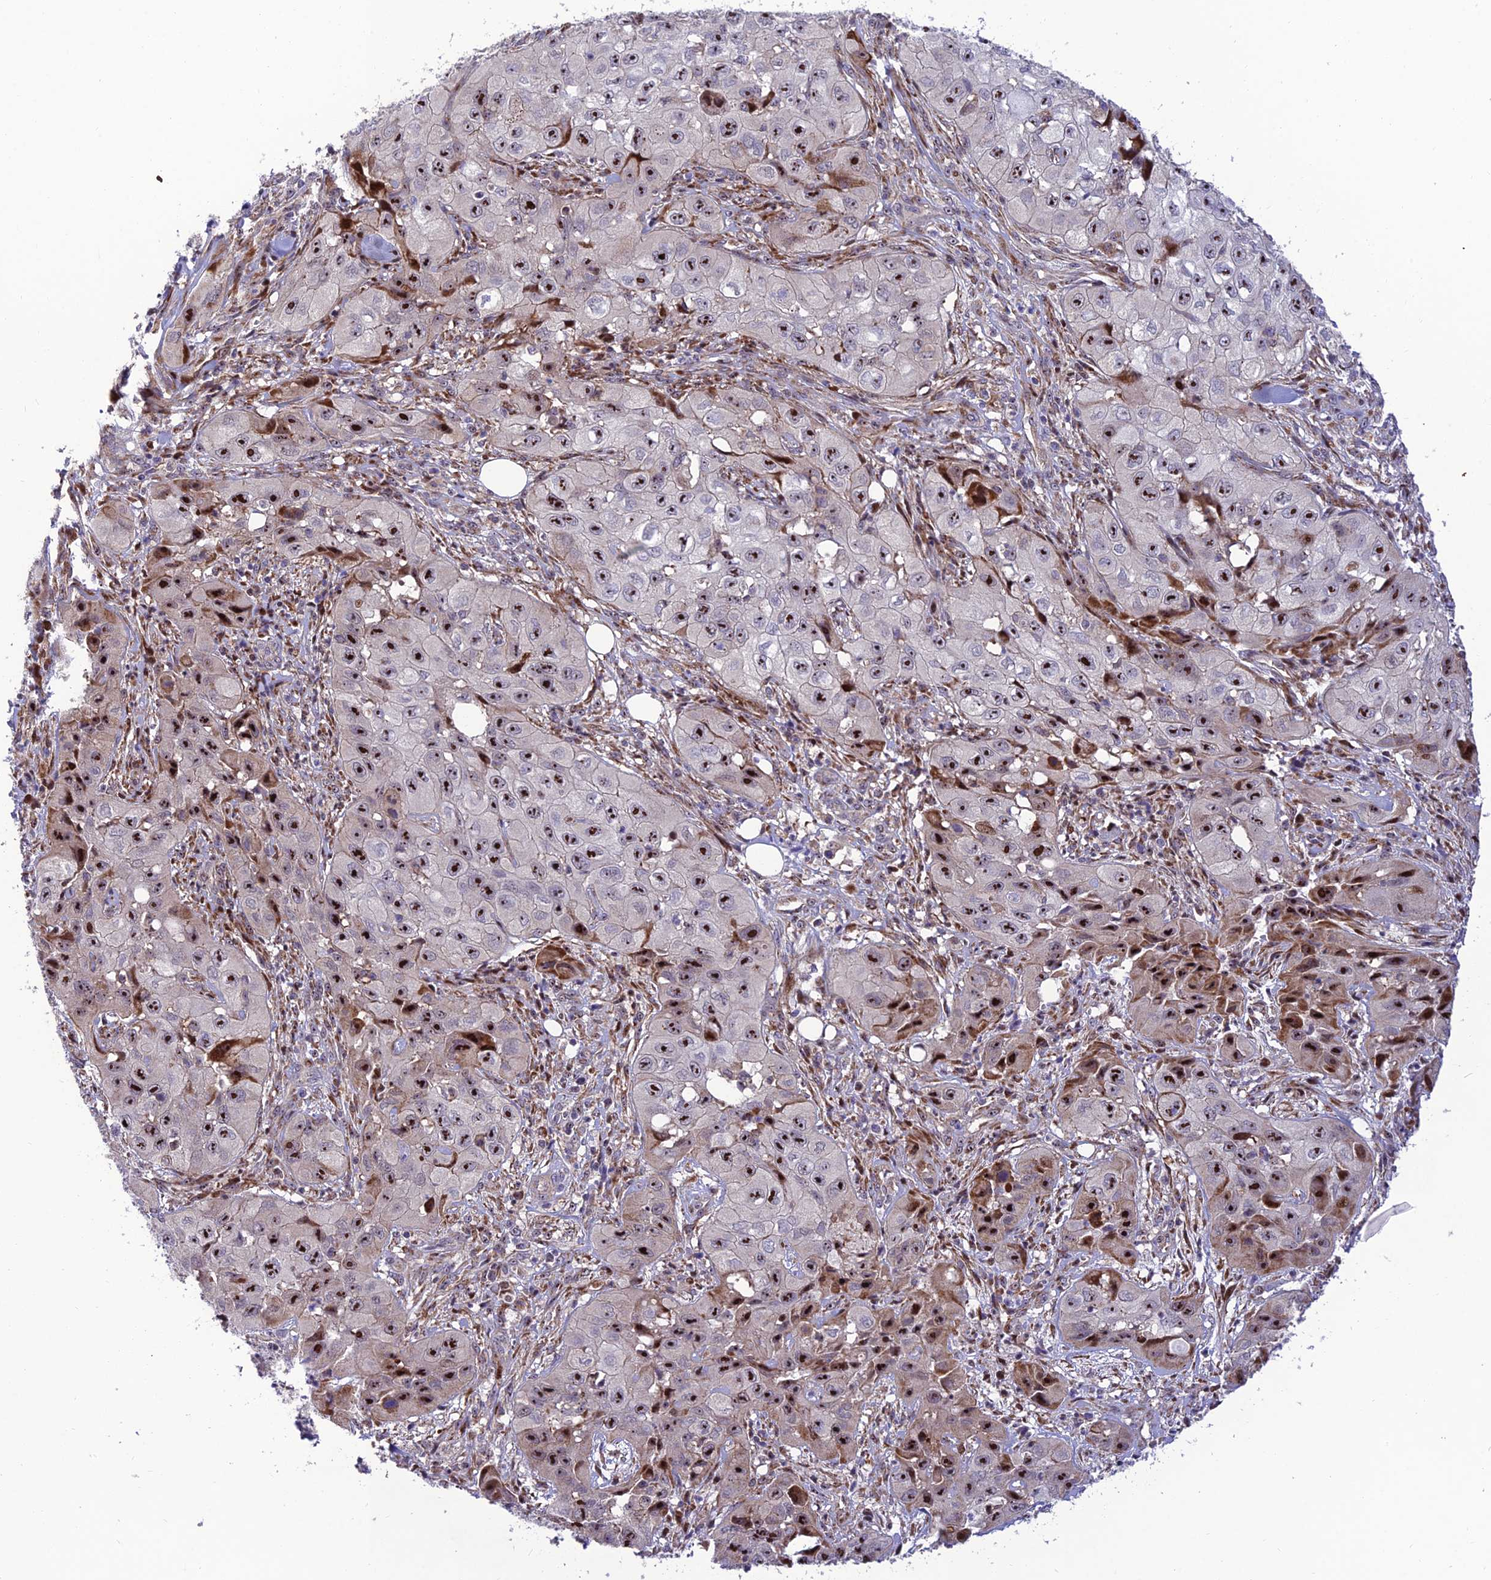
{"staining": {"intensity": "strong", "quantity": ">75%", "location": "nuclear"}, "tissue": "skin cancer", "cell_type": "Tumor cells", "image_type": "cancer", "snomed": [{"axis": "morphology", "description": "Squamous cell carcinoma, NOS"}, {"axis": "topography", "description": "Skin"}, {"axis": "topography", "description": "Subcutis"}], "caption": "Brown immunohistochemical staining in skin squamous cell carcinoma exhibits strong nuclear expression in approximately >75% of tumor cells.", "gene": "KBTBD7", "patient": {"sex": "male", "age": 73}}